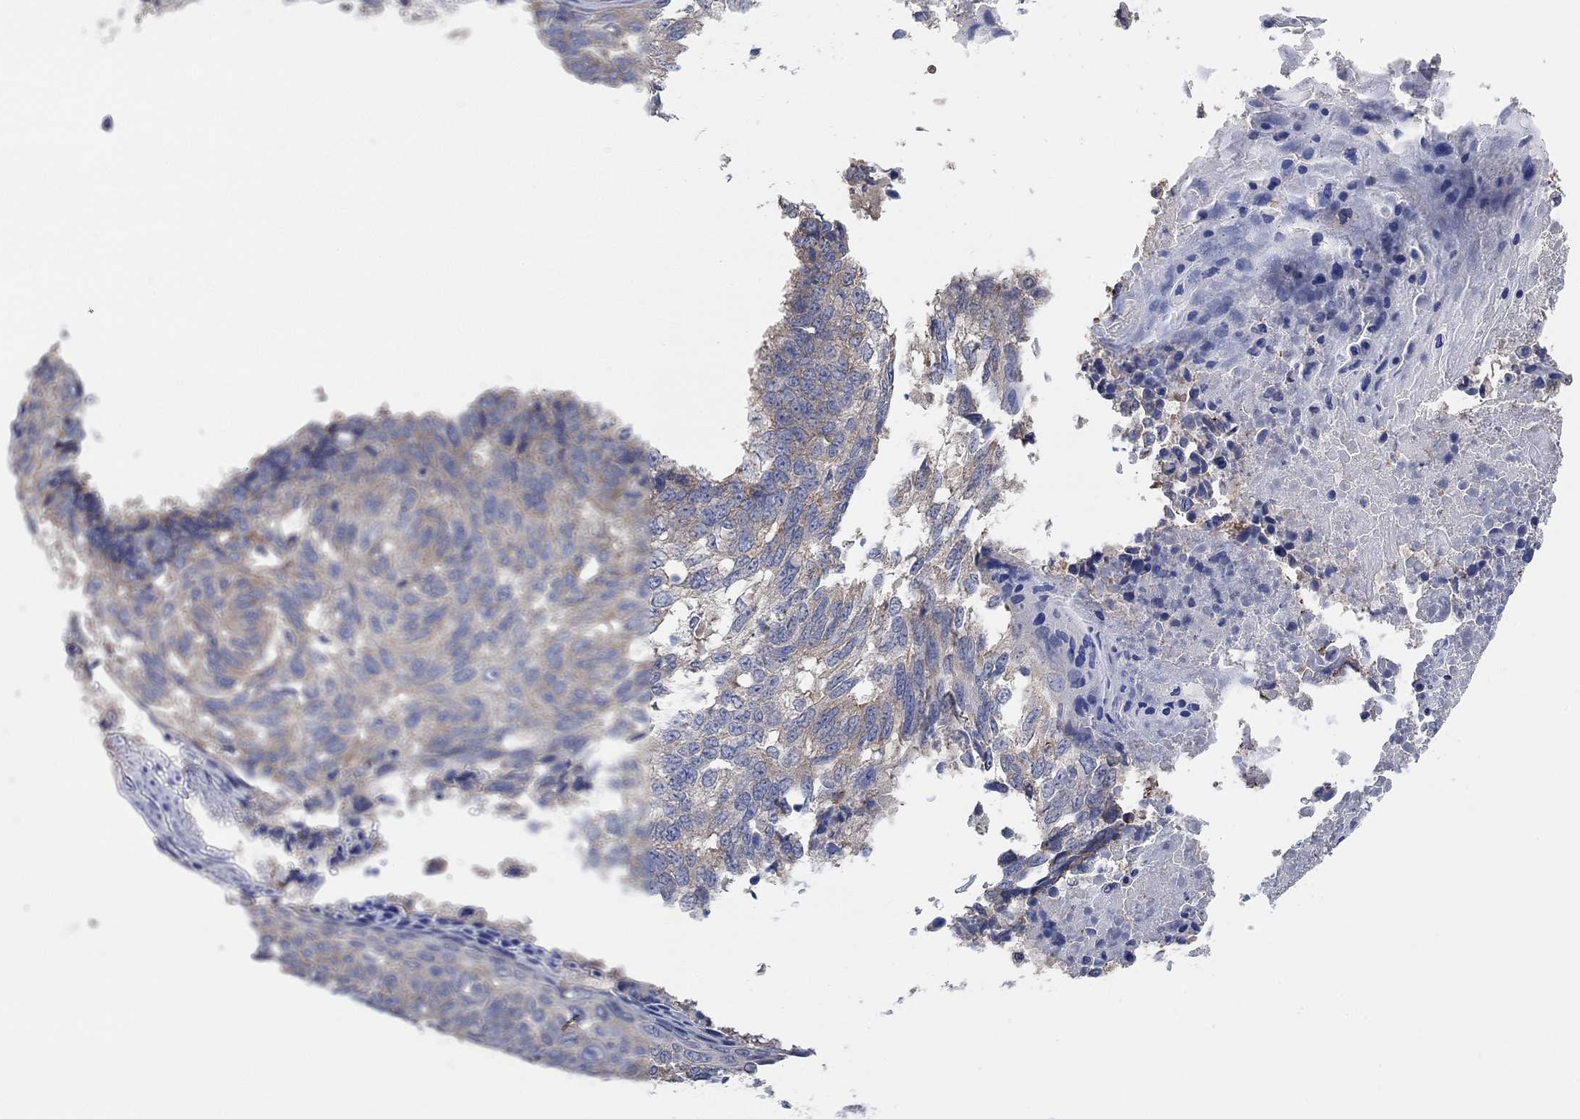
{"staining": {"intensity": "weak", "quantity": "25%-75%", "location": "cytoplasmic/membranous"}, "tissue": "lung cancer", "cell_type": "Tumor cells", "image_type": "cancer", "snomed": [{"axis": "morphology", "description": "Squamous cell carcinoma, NOS"}, {"axis": "topography", "description": "Lung"}], "caption": "Lung squamous cell carcinoma tissue exhibits weak cytoplasmic/membranous staining in approximately 25%-75% of tumor cells, visualized by immunohistochemistry.", "gene": "SYT16", "patient": {"sex": "male", "age": 73}}